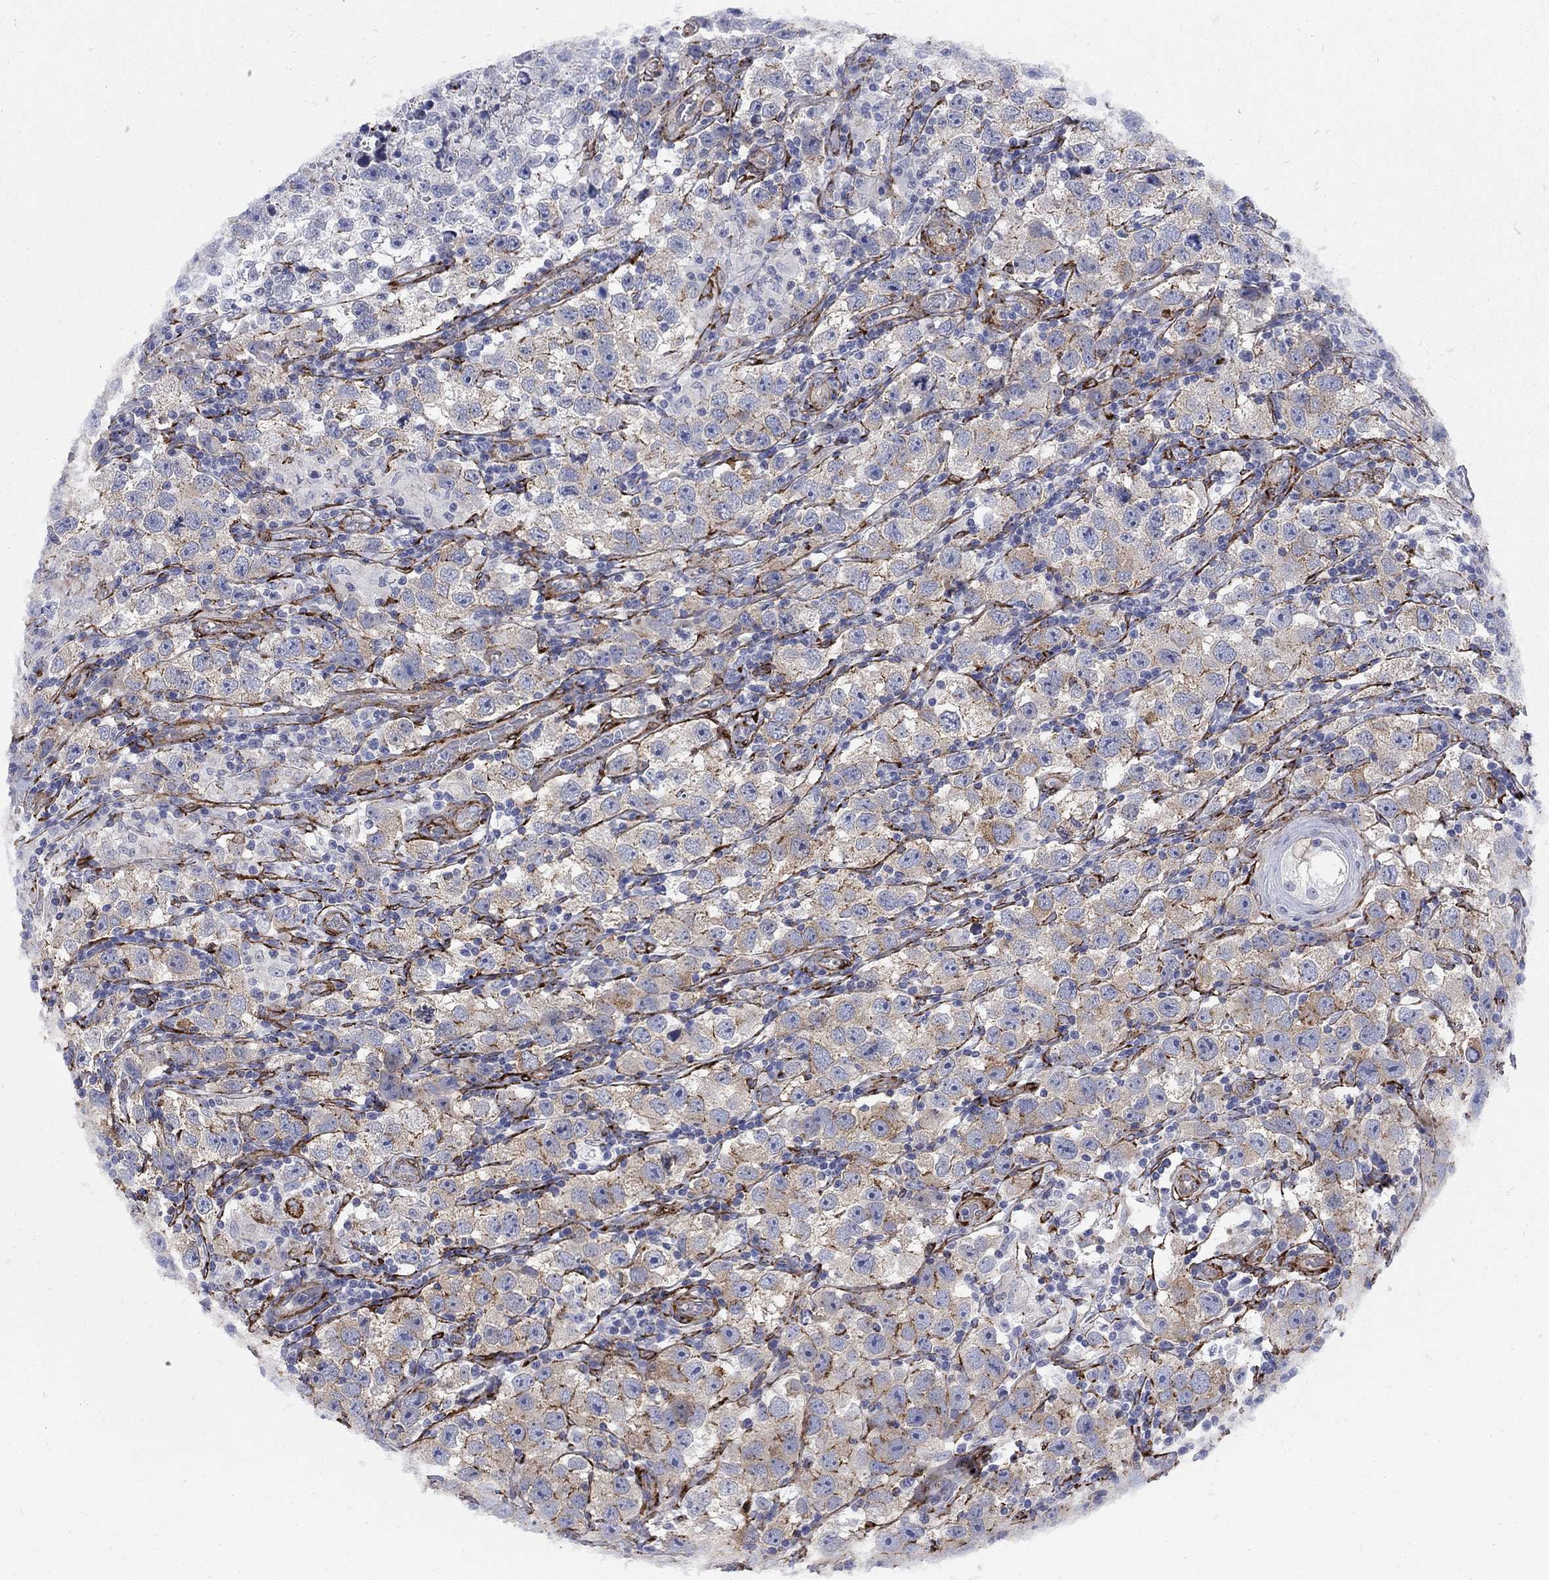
{"staining": {"intensity": "weak", "quantity": "<25%", "location": "cytoplasmic/membranous"}, "tissue": "testis cancer", "cell_type": "Tumor cells", "image_type": "cancer", "snomed": [{"axis": "morphology", "description": "Seminoma, NOS"}, {"axis": "topography", "description": "Testis"}], "caption": "A micrograph of human testis cancer is negative for staining in tumor cells.", "gene": "SEPTIN8", "patient": {"sex": "male", "age": 26}}